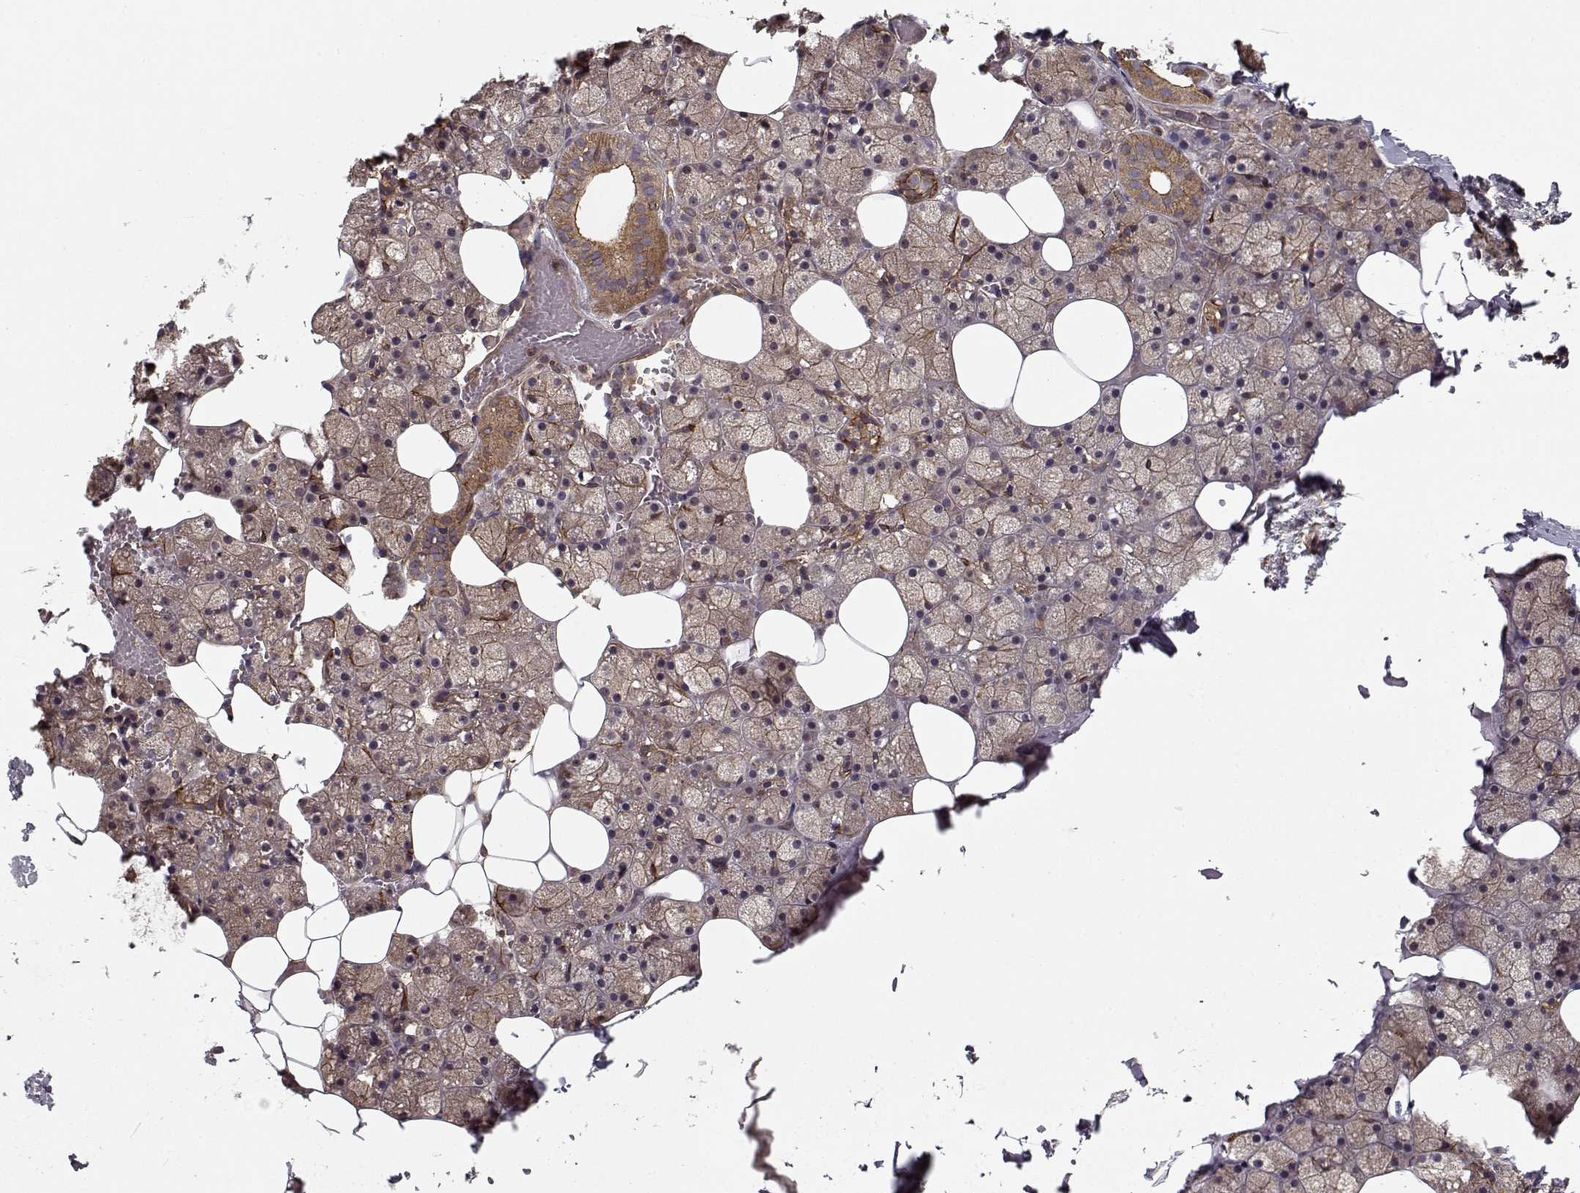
{"staining": {"intensity": "moderate", "quantity": ">75%", "location": "cytoplasmic/membranous"}, "tissue": "salivary gland", "cell_type": "Glandular cells", "image_type": "normal", "snomed": [{"axis": "morphology", "description": "Normal tissue, NOS"}, {"axis": "topography", "description": "Salivary gland"}], "caption": "Salivary gland stained with IHC reveals moderate cytoplasmic/membranous expression in about >75% of glandular cells. (brown staining indicates protein expression, while blue staining denotes nuclei).", "gene": "PPP1R12A", "patient": {"sex": "male", "age": 38}}